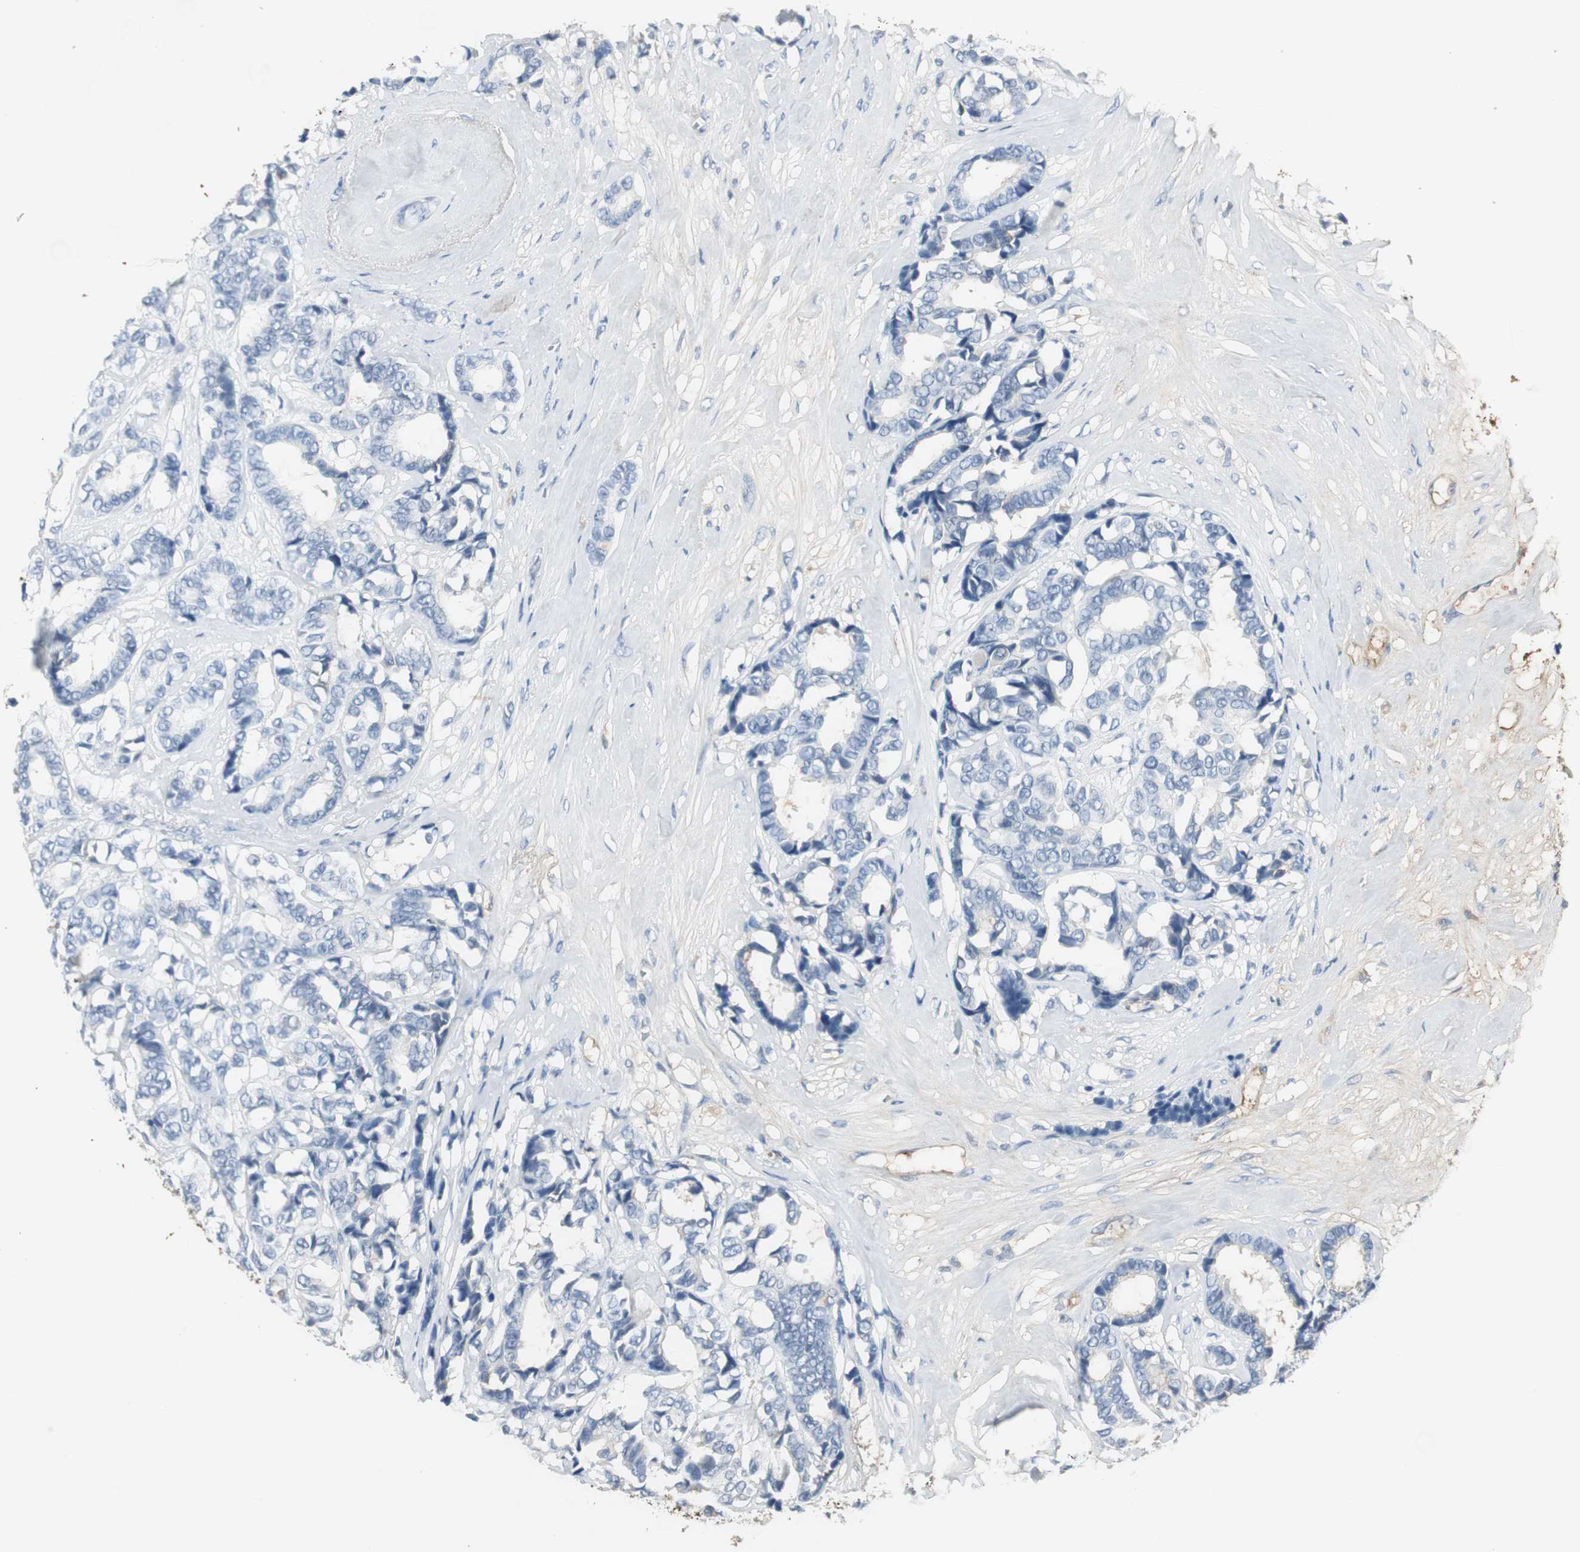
{"staining": {"intensity": "negative", "quantity": "none", "location": "none"}, "tissue": "breast cancer", "cell_type": "Tumor cells", "image_type": "cancer", "snomed": [{"axis": "morphology", "description": "Duct carcinoma"}, {"axis": "topography", "description": "Breast"}], "caption": "Immunohistochemistry of invasive ductal carcinoma (breast) shows no expression in tumor cells.", "gene": "IGHA1", "patient": {"sex": "female", "age": 87}}